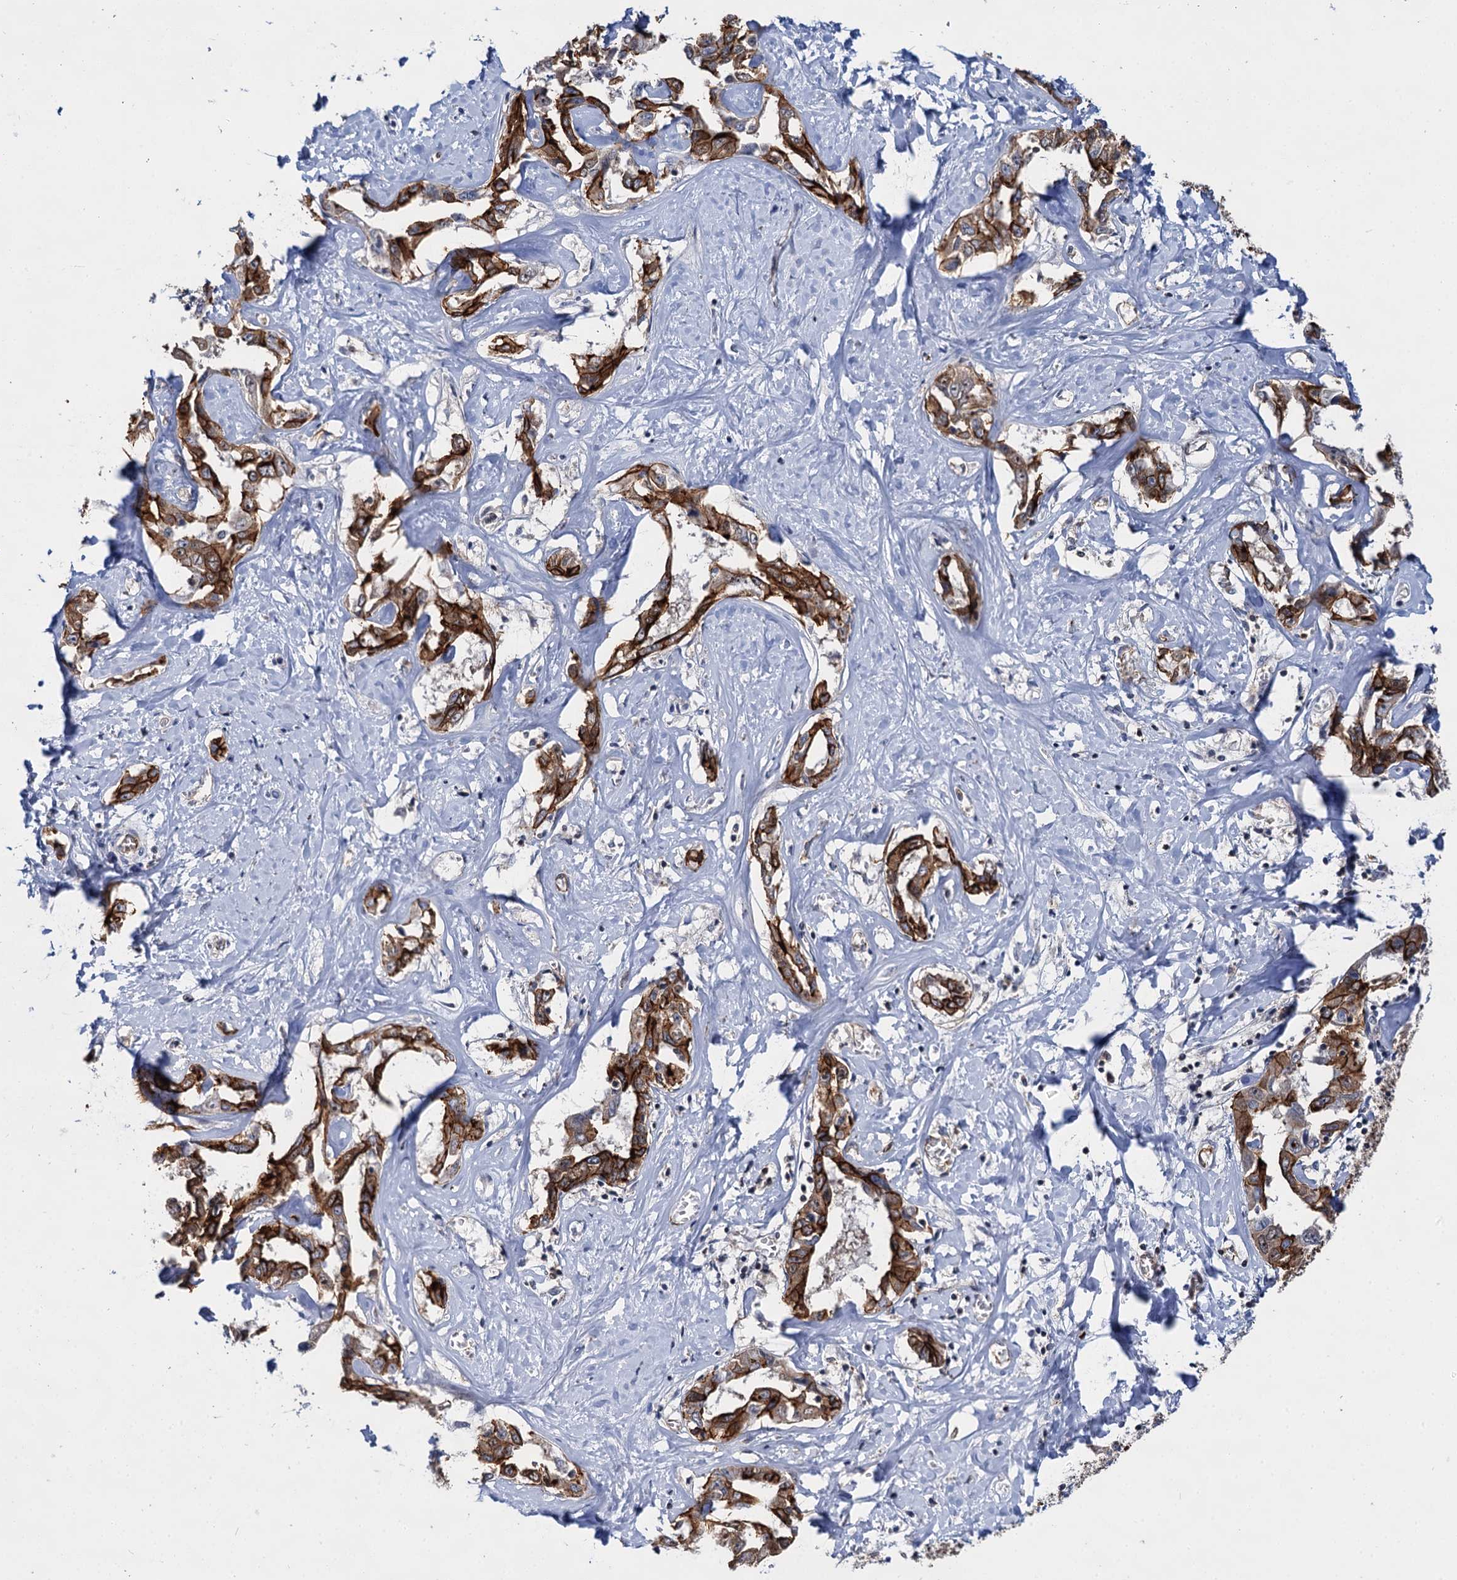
{"staining": {"intensity": "strong", "quantity": ">75%", "location": "cytoplasmic/membranous"}, "tissue": "liver cancer", "cell_type": "Tumor cells", "image_type": "cancer", "snomed": [{"axis": "morphology", "description": "Cholangiocarcinoma"}, {"axis": "topography", "description": "Liver"}], "caption": "This photomicrograph displays immunohistochemistry staining of cholangiocarcinoma (liver), with high strong cytoplasmic/membranous expression in about >75% of tumor cells.", "gene": "ABLIM1", "patient": {"sex": "male", "age": 59}}